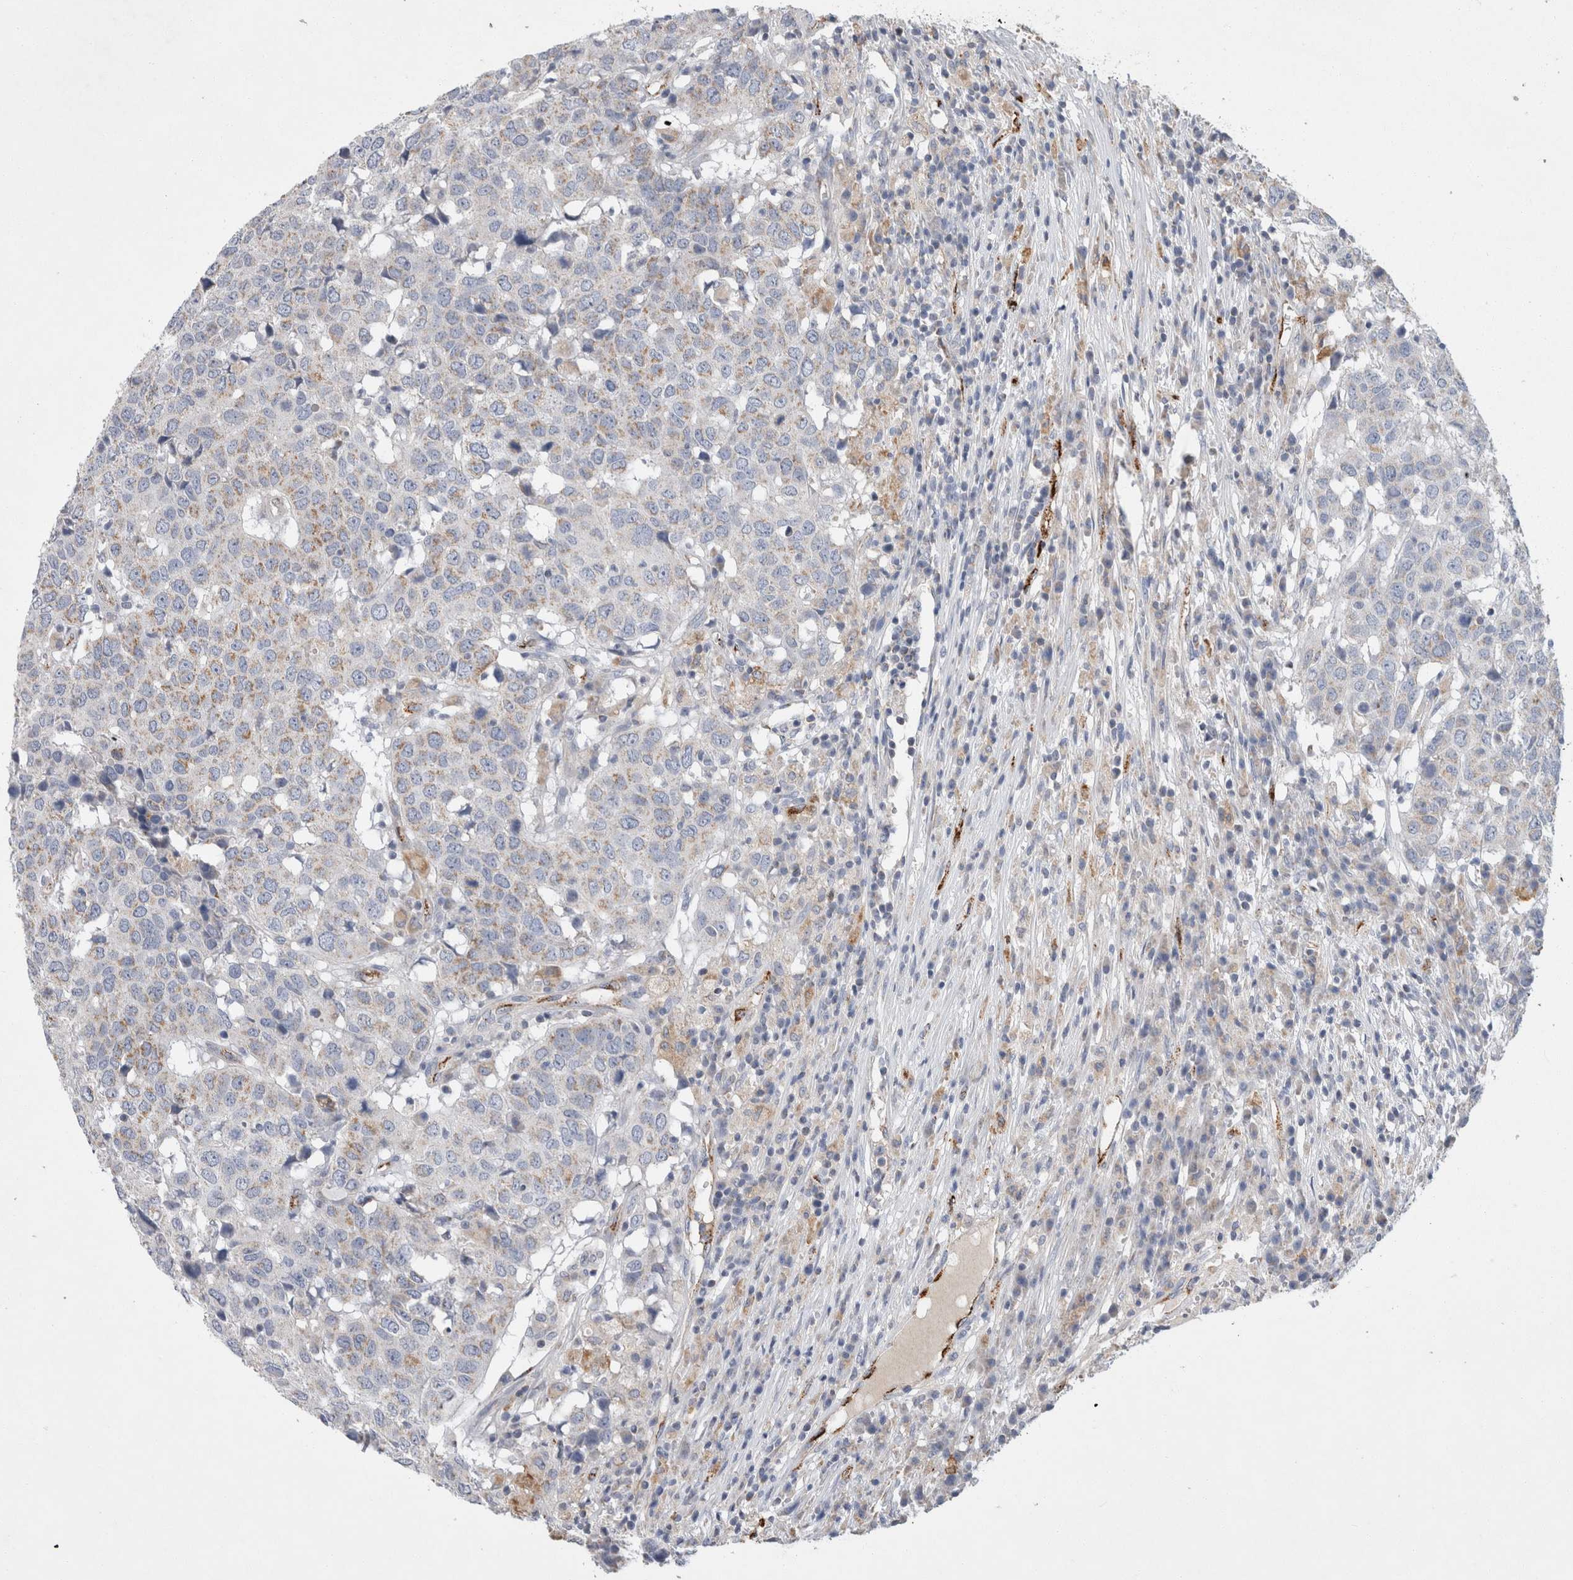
{"staining": {"intensity": "weak", "quantity": "25%-75%", "location": "cytoplasmic/membranous"}, "tissue": "head and neck cancer", "cell_type": "Tumor cells", "image_type": "cancer", "snomed": [{"axis": "morphology", "description": "Squamous cell carcinoma, NOS"}, {"axis": "topography", "description": "Head-Neck"}], "caption": "This image exhibits IHC staining of human head and neck cancer, with low weak cytoplasmic/membranous positivity in approximately 25%-75% of tumor cells.", "gene": "IARS2", "patient": {"sex": "male", "age": 66}}